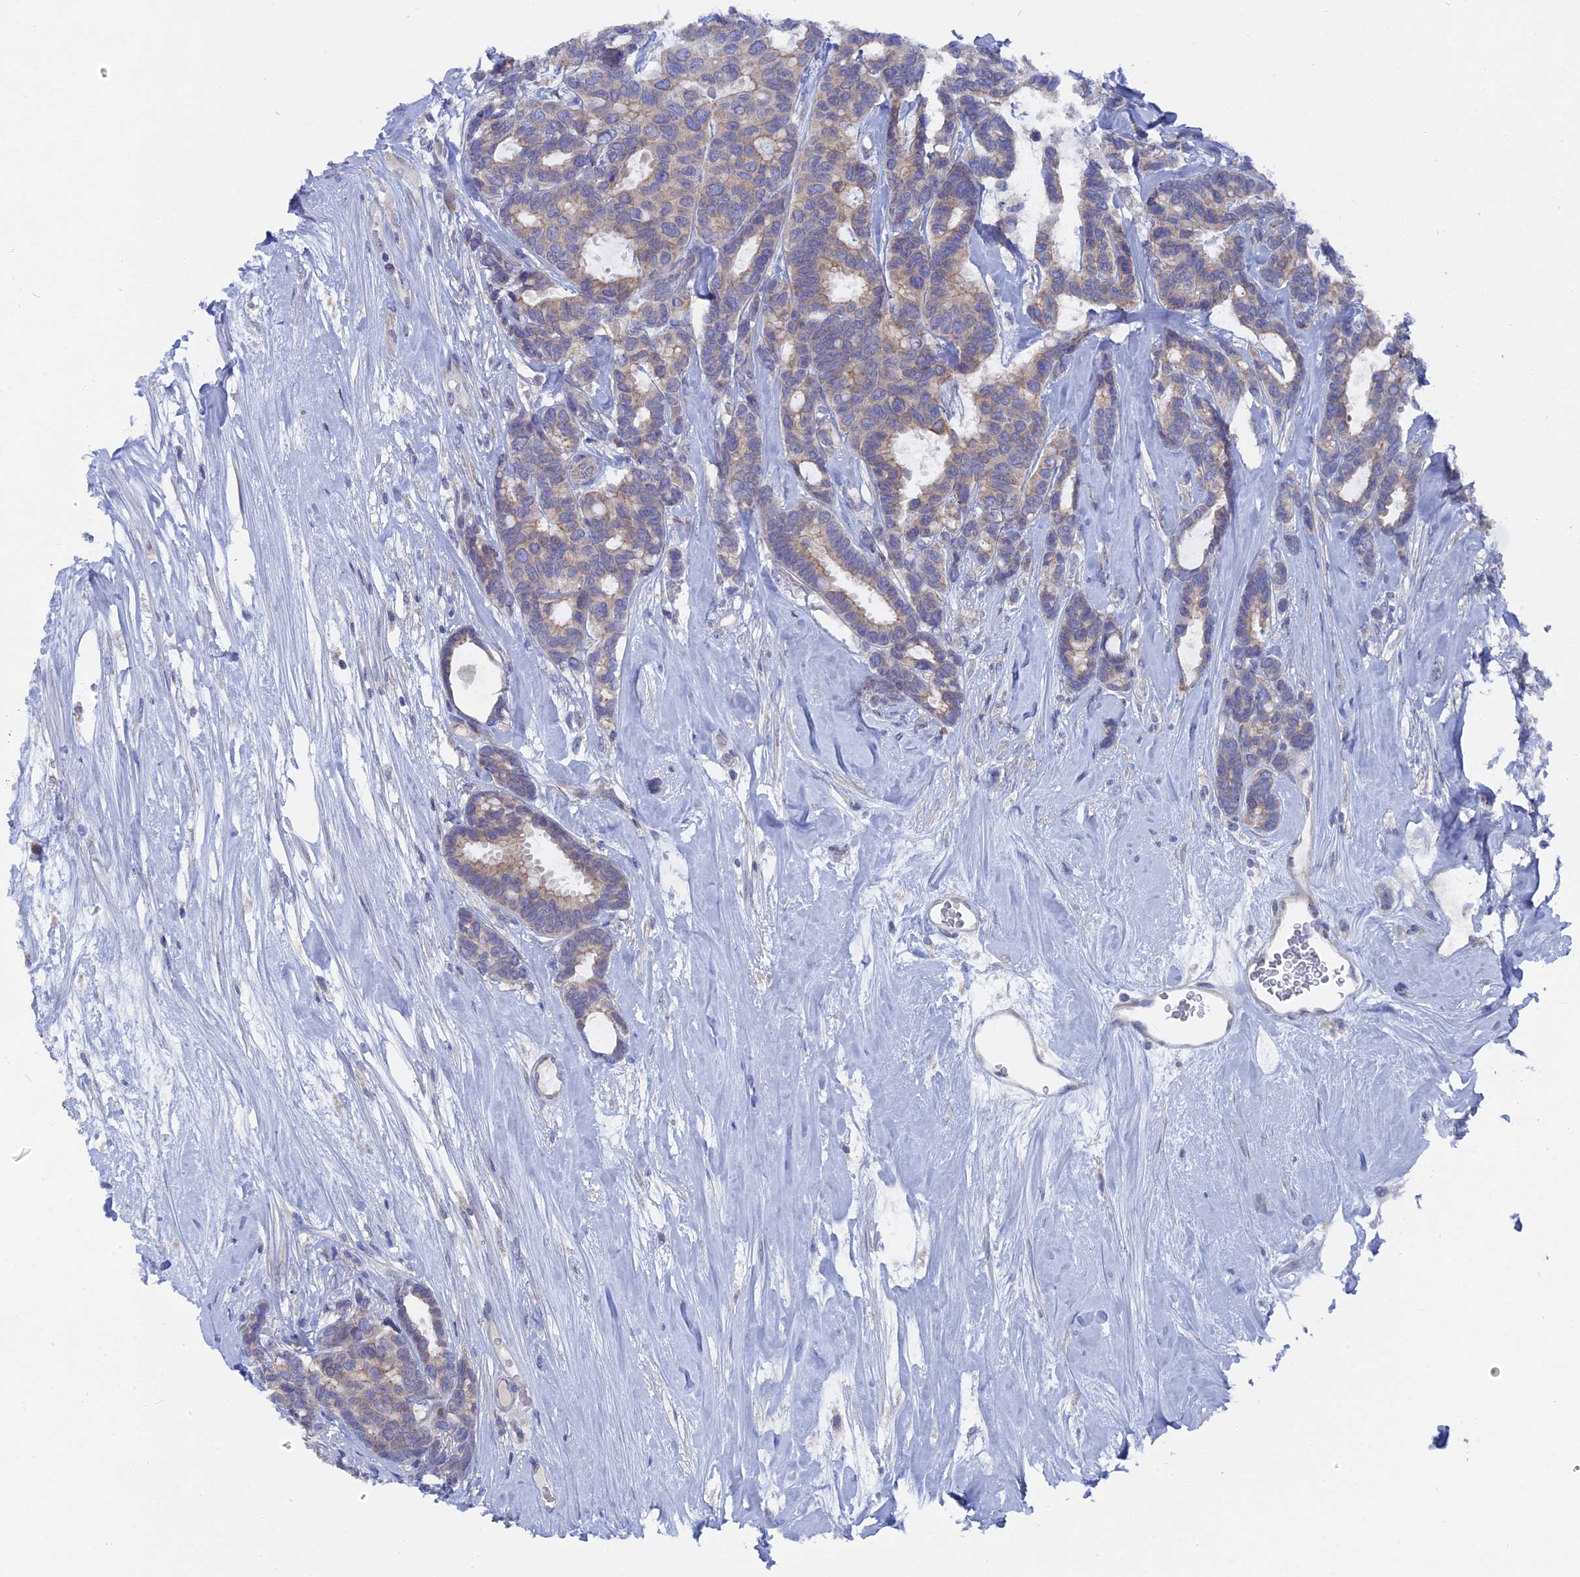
{"staining": {"intensity": "weak", "quantity": "<25%", "location": "cytoplasmic/membranous"}, "tissue": "breast cancer", "cell_type": "Tumor cells", "image_type": "cancer", "snomed": [{"axis": "morphology", "description": "Duct carcinoma"}, {"axis": "topography", "description": "Breast"}], "caption": "Tumor cells are negative for brown protein staining in infiltrating ductal carcinoma (breast). Nuclei are stained in blue.", "gene": "TMEM161A", "patient": {"sex": "female", "age": 87}}